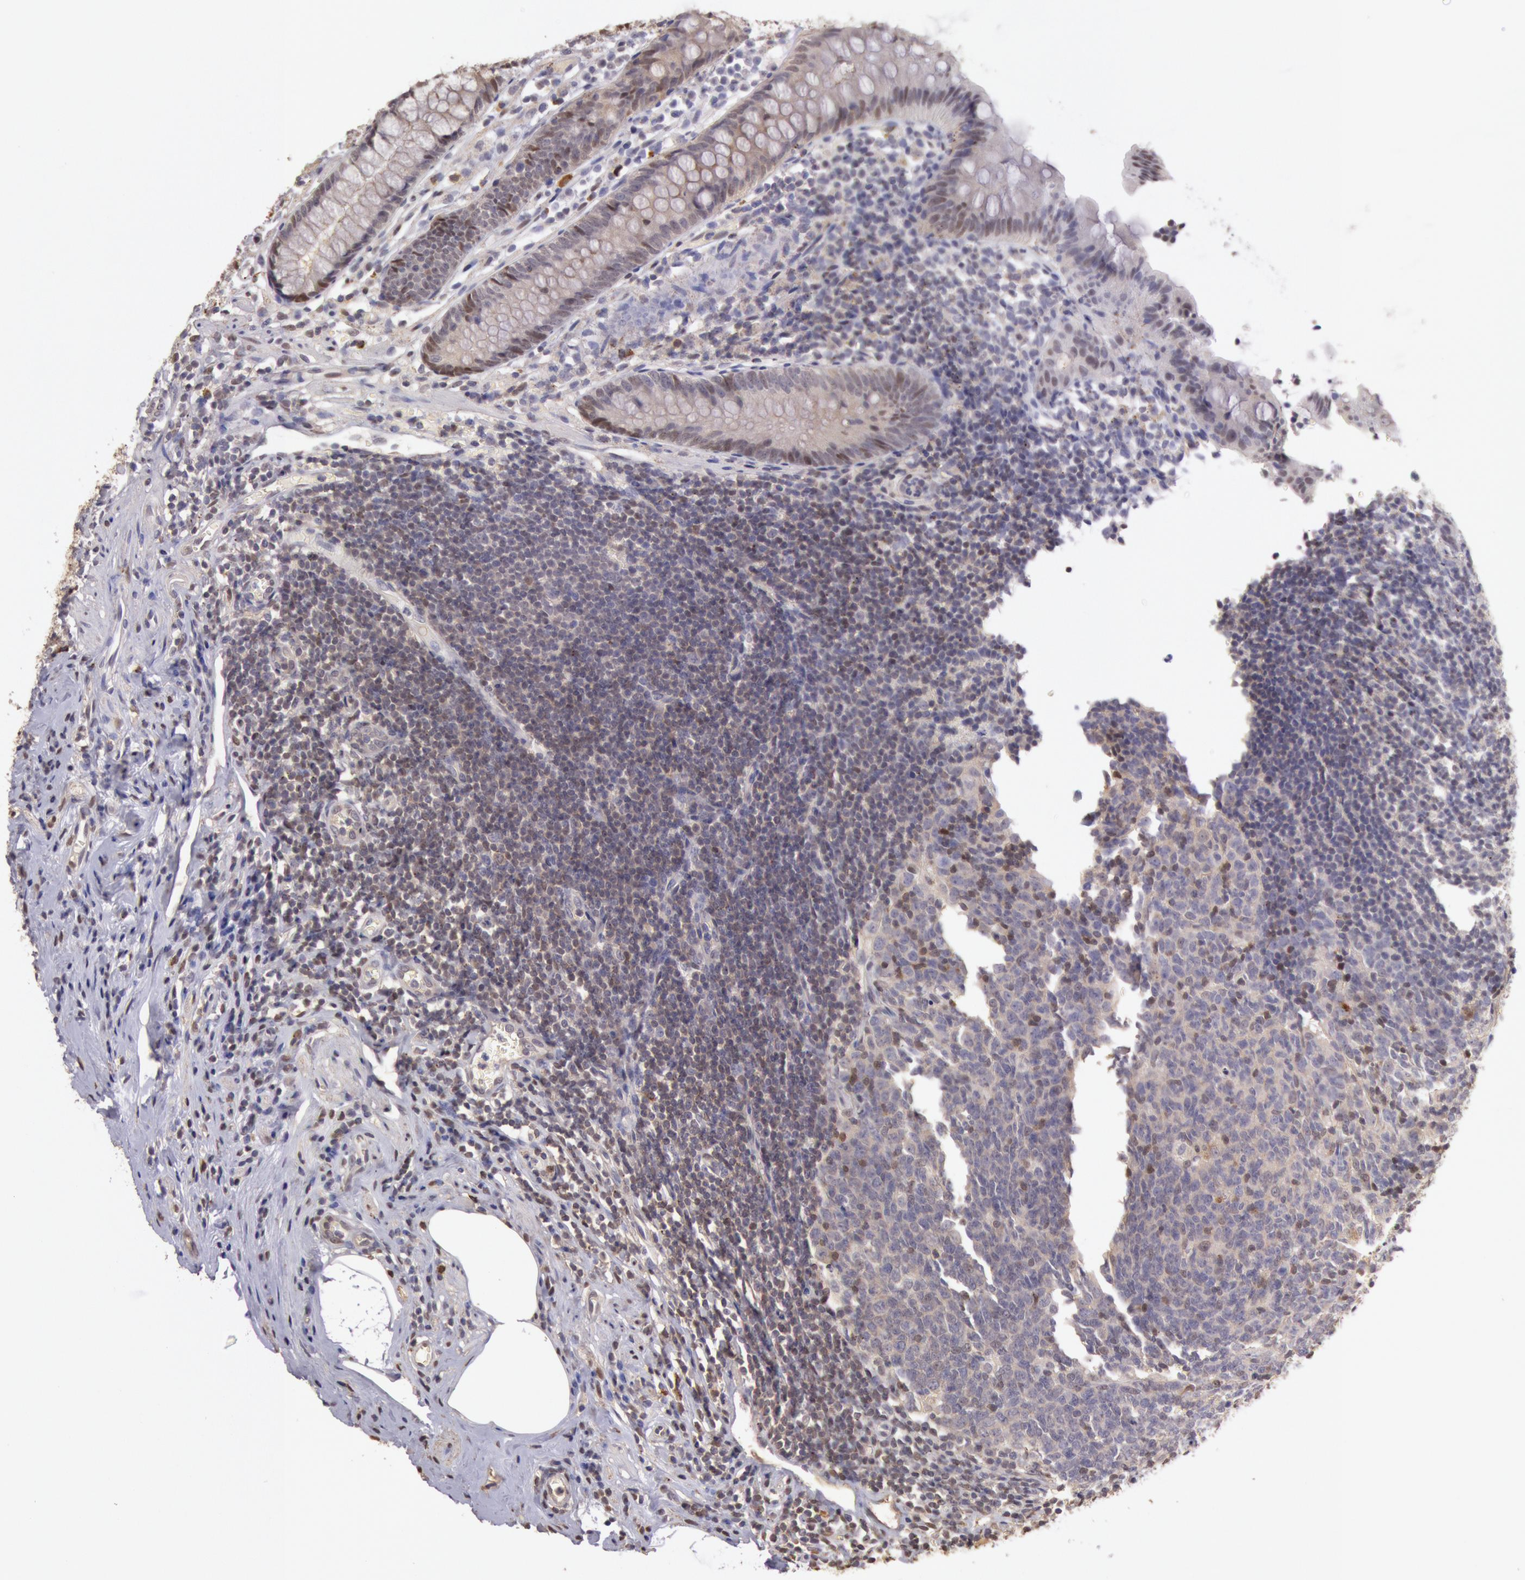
{"staining": {"intensity": "weak", "quantity": ">75%", "location": "cytoplasmic/membranous"}, "tissue": "appendix", "cell_type": "Glandular cells", "image_type": "normal", "snomed": [{"axis": "morphology", "description": "Normal tissue, NOS"}, {"axis": "topography", "description": "Appendix"}], "caption": "The photomicrograph displays immunohistochemical staining of unremarkable appendix. There is weak cytoplasmic/membranous positivity is present in approximately >75% of glandular cells. The staining is performed using DAB (3,3'-diaminobenzidine) brown chromogen to label protein expression. The nuclei are counter-stained blue using hematoxylin.", "gene": "SOD1", "patient": {"sex": "male", "age": 38}}